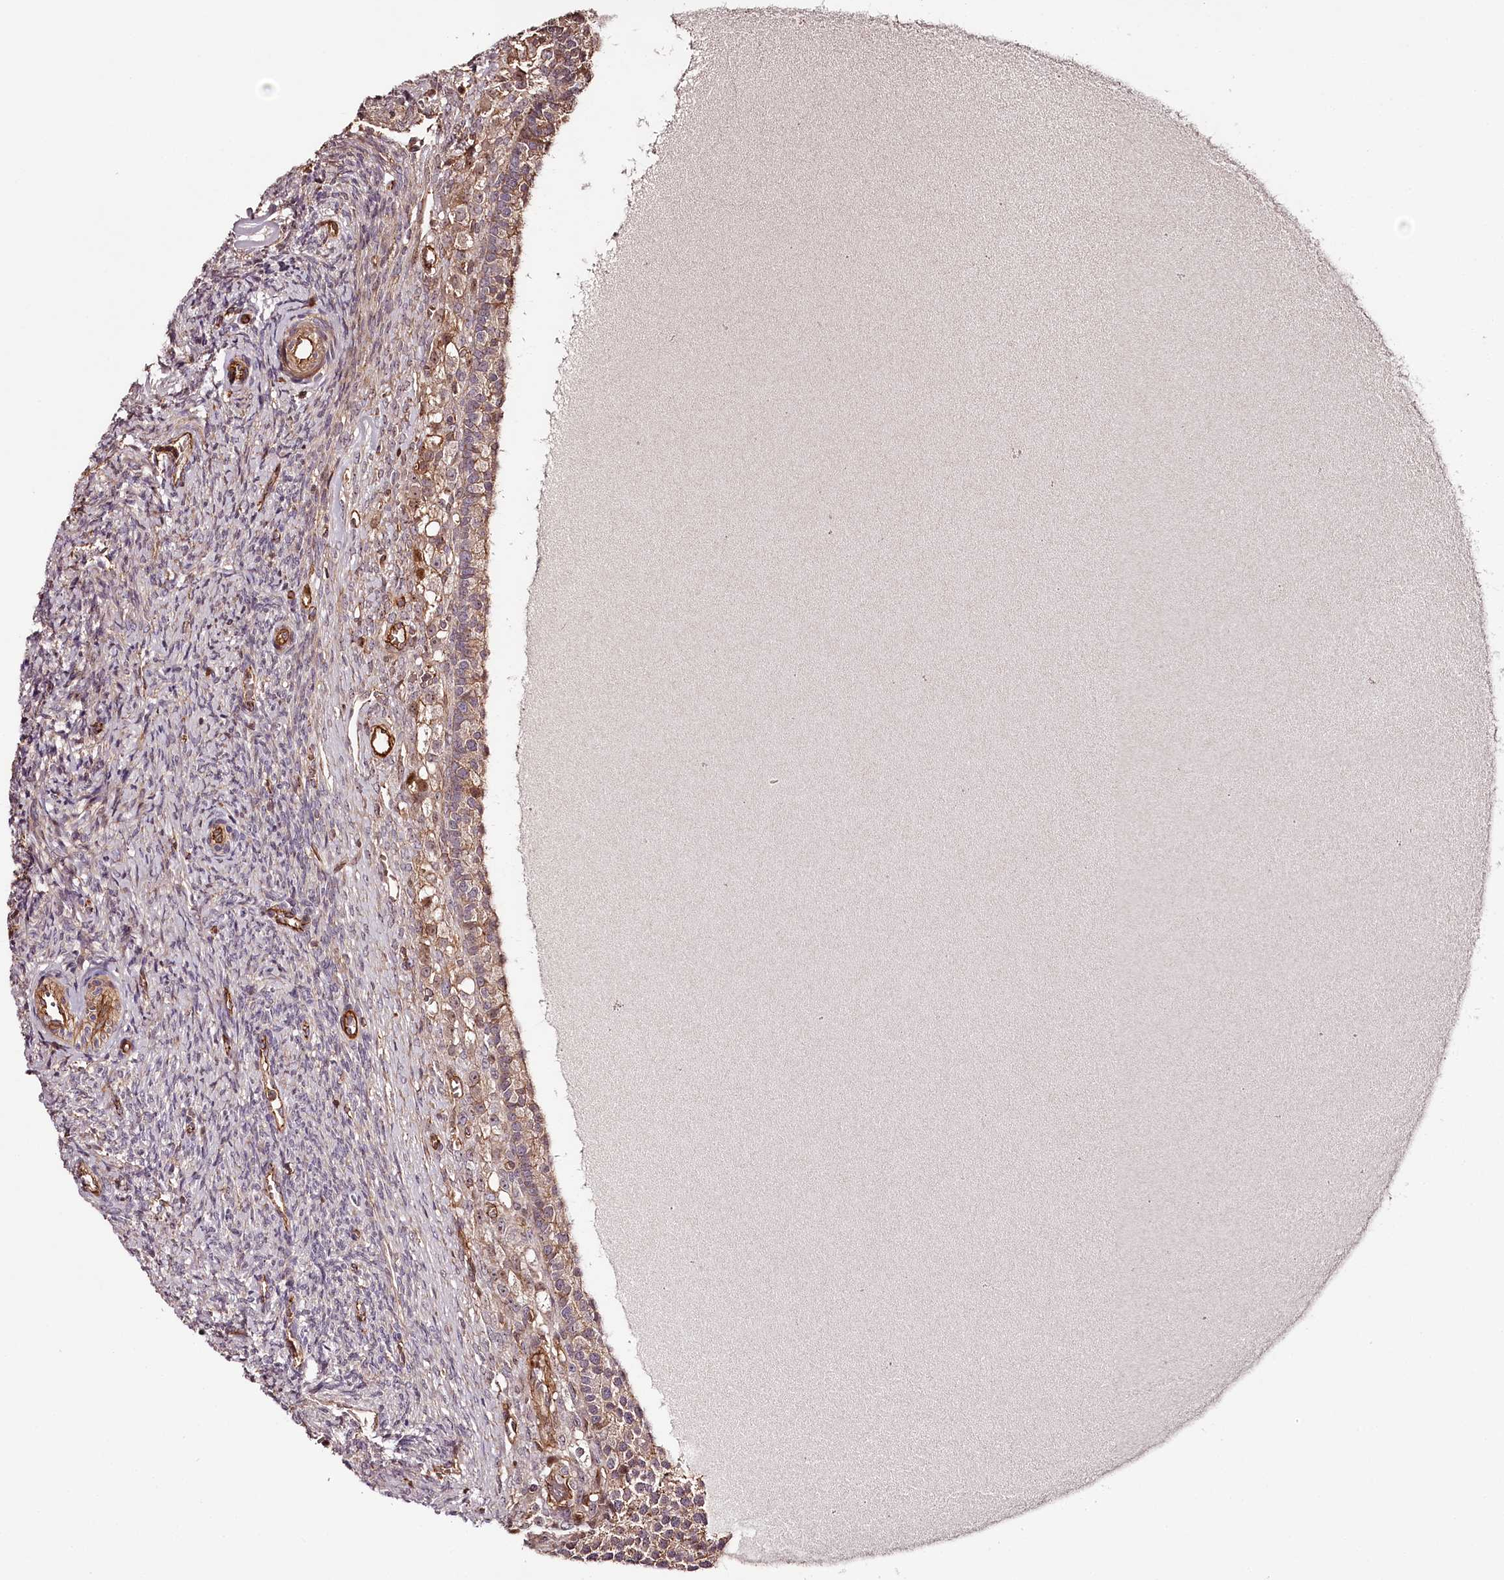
{"staining": {"intensity": "moderate", "quantity": "<25%", "location": "cytoplasmic/membranous,nuclear"}, "tissue": "ovary", "cell_type": "Follicle cells", "image_type": "normal", "snomed": [{"axis": "morphology", "description": "Normal tissue, NOS"}, {"axis": "topography", "description": "Ovary"}], "caption": "Immunohistochemical staining of unremarkable human ovary shows low levels of moderate cytoplasmic/membranous,nuclear expression in about <25% of follicle cells. (IHC, brightfield microscopy, high magnification).", "gene": "KIF14", "patient": {"sex": "female", "age": 41}}